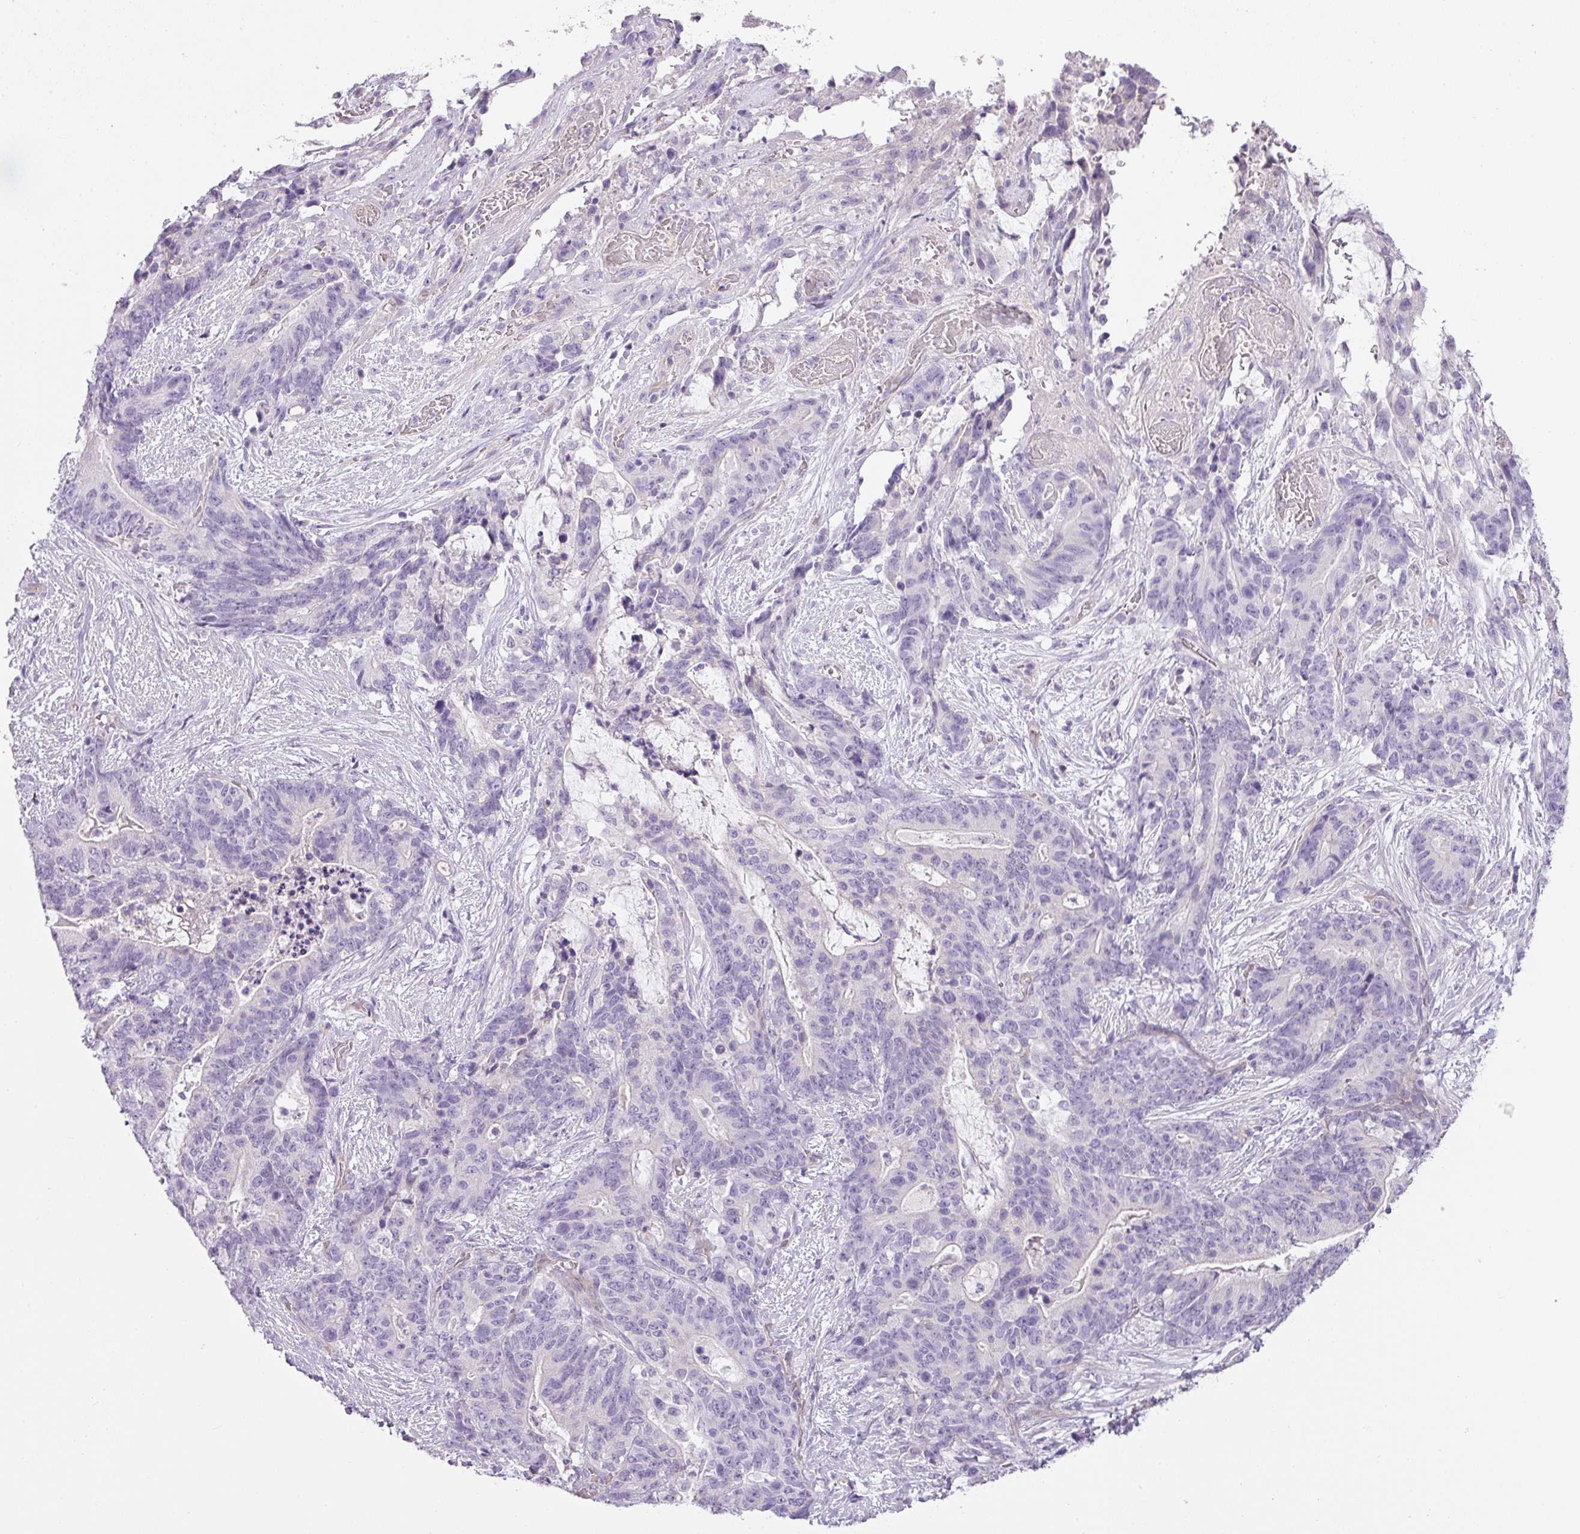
{"staining": {"intensity": "negative", "quantity": "none", "location": "none"}, "tissue": "stomach cancer", "cell_type": "Tumor cells", "image_type": "cancer", "snomed": [{"axis": "morphology", "description": "Normal tissue, NOS"}, {"axis": "morphology", "description": "Adenocarcinoma, NOS"}, {"axis": "topography", "description": "Stomach"}], "caption": "This is an IHC photomicrograph of human stomach cancer (adenocarcinoma). There is no positivity in tumor cells.", "gene": "RAX2", "patient": {"sex": "female", "age": 64}}